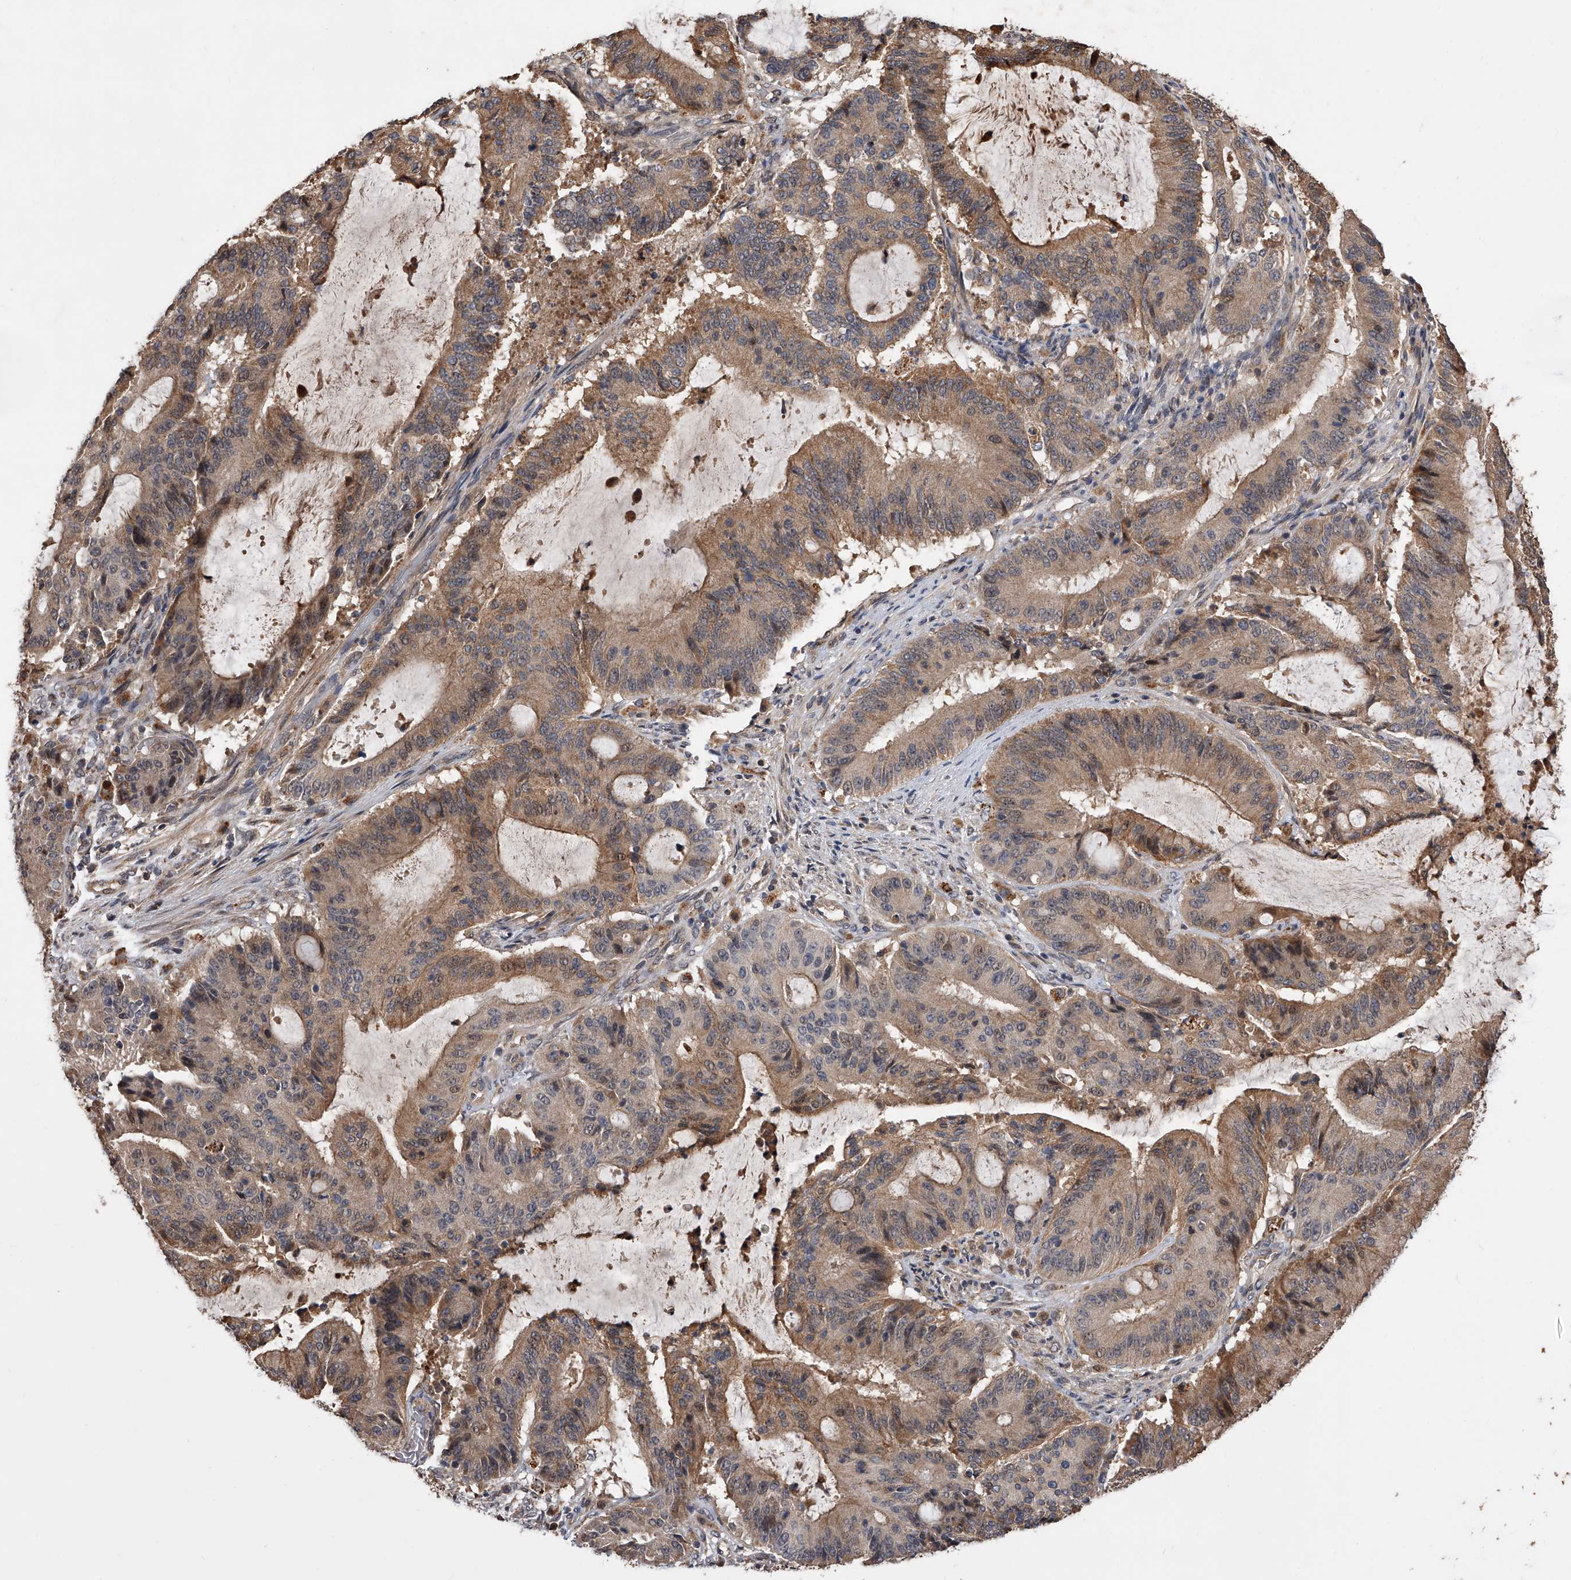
{"staining": {"intensity": "moderate", "quantity": ">75%", "location": "cytoplasmic/membranous"}, "tissue": "liver cancer", "cell_type": "Tumor cells", "image_type": "cancer", "snomed": [{"axis": "morphology", "description": "Normal tissue, NOS"}, {"axis": "morphology", "description": "Cholangiocarcinoma"}, {"axis": "topography", "description": "Liver"}, {"axis": "topography", "description": "Peripheral nerve tissue"}], "caption": "This histopathology image shows IHC staining of human liver cancer, with medium moderate cytoplasmic/membranous positivity in about >75% of tumor cells.", "gene": "GMDS", "patient": {"sex": "female", "age": 73}}